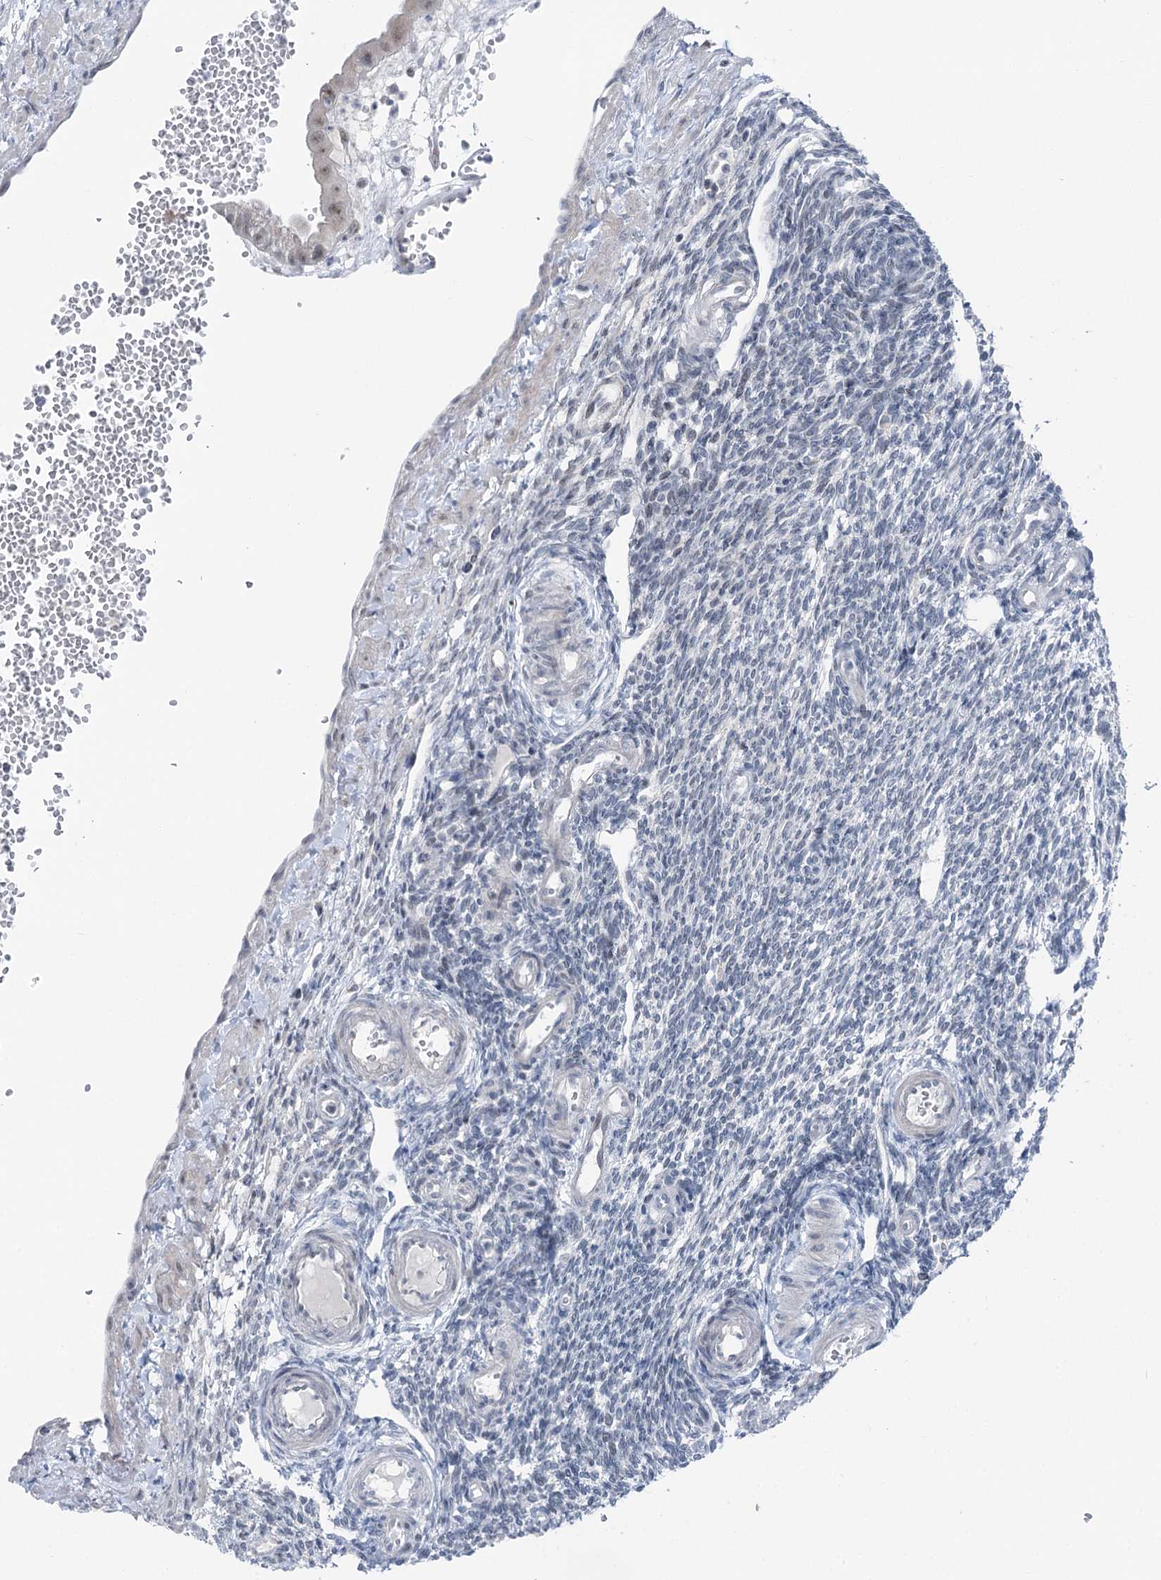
{"staining": {"intensity": "negative", "quantity": "none", "location": "none"}, "tissue": "ovary", "cell_type": "Ovarian stroma cells", "image_type": "normal", "snomed": [{"axis": "morphology", "description": "Normal tissue, NOS"}, {"axis": "morphology", "description": "Cyst, NOS"}, {"axis": "topography", "description": "Ovary"}], "caption": "Ovary was stained to show a protein in brown. There is no significant staining in ovarian stroma cells. (Brightfield microscopy of DAB immunohistochemistry (IHC) at high magnification).", "gene": "STEEP1", "patient": {"sex": "female", "age": 33}}